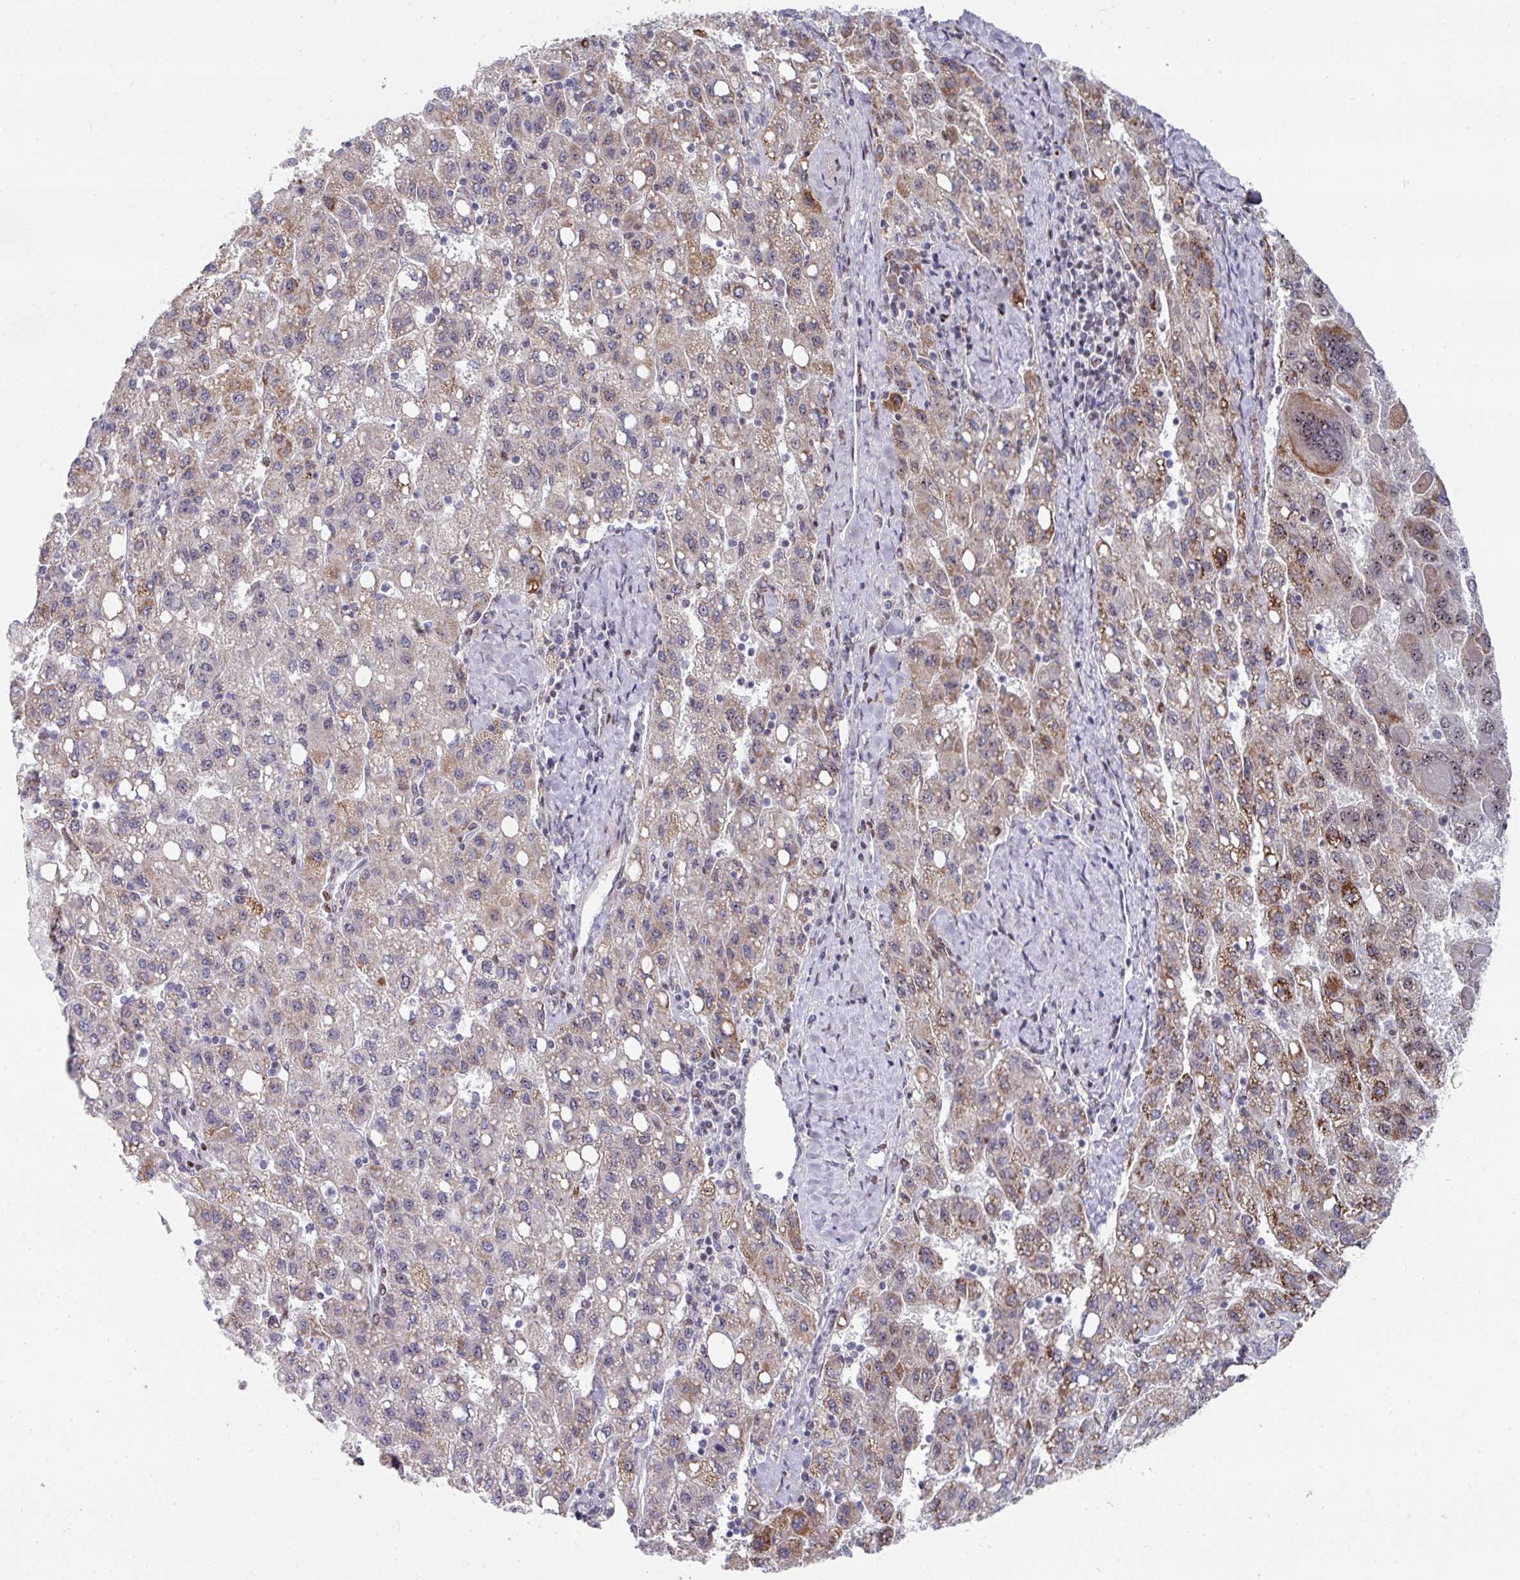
{"staining": {"intensity": "moderate", "quantity": "25%-75%", "location": "cytoplasmic/membranous"}, "tissue": "liver cancer", "cell_type": "Tumor cells", "image_type": "cancer", "snomed": [{"axis": "morphology", "description": "Carcinoma, Hepatocellular, NOS"}, {"axis": "topography", "description": "Liver"}], "caption": "Moderate cytoplasmic/membranous protein expression is identified in approximately 25%-75% of tumor cells in liver hepatocellular carcinoma.", "gene": "CBX7", "patient": {"sex": "female", "age": 82}}